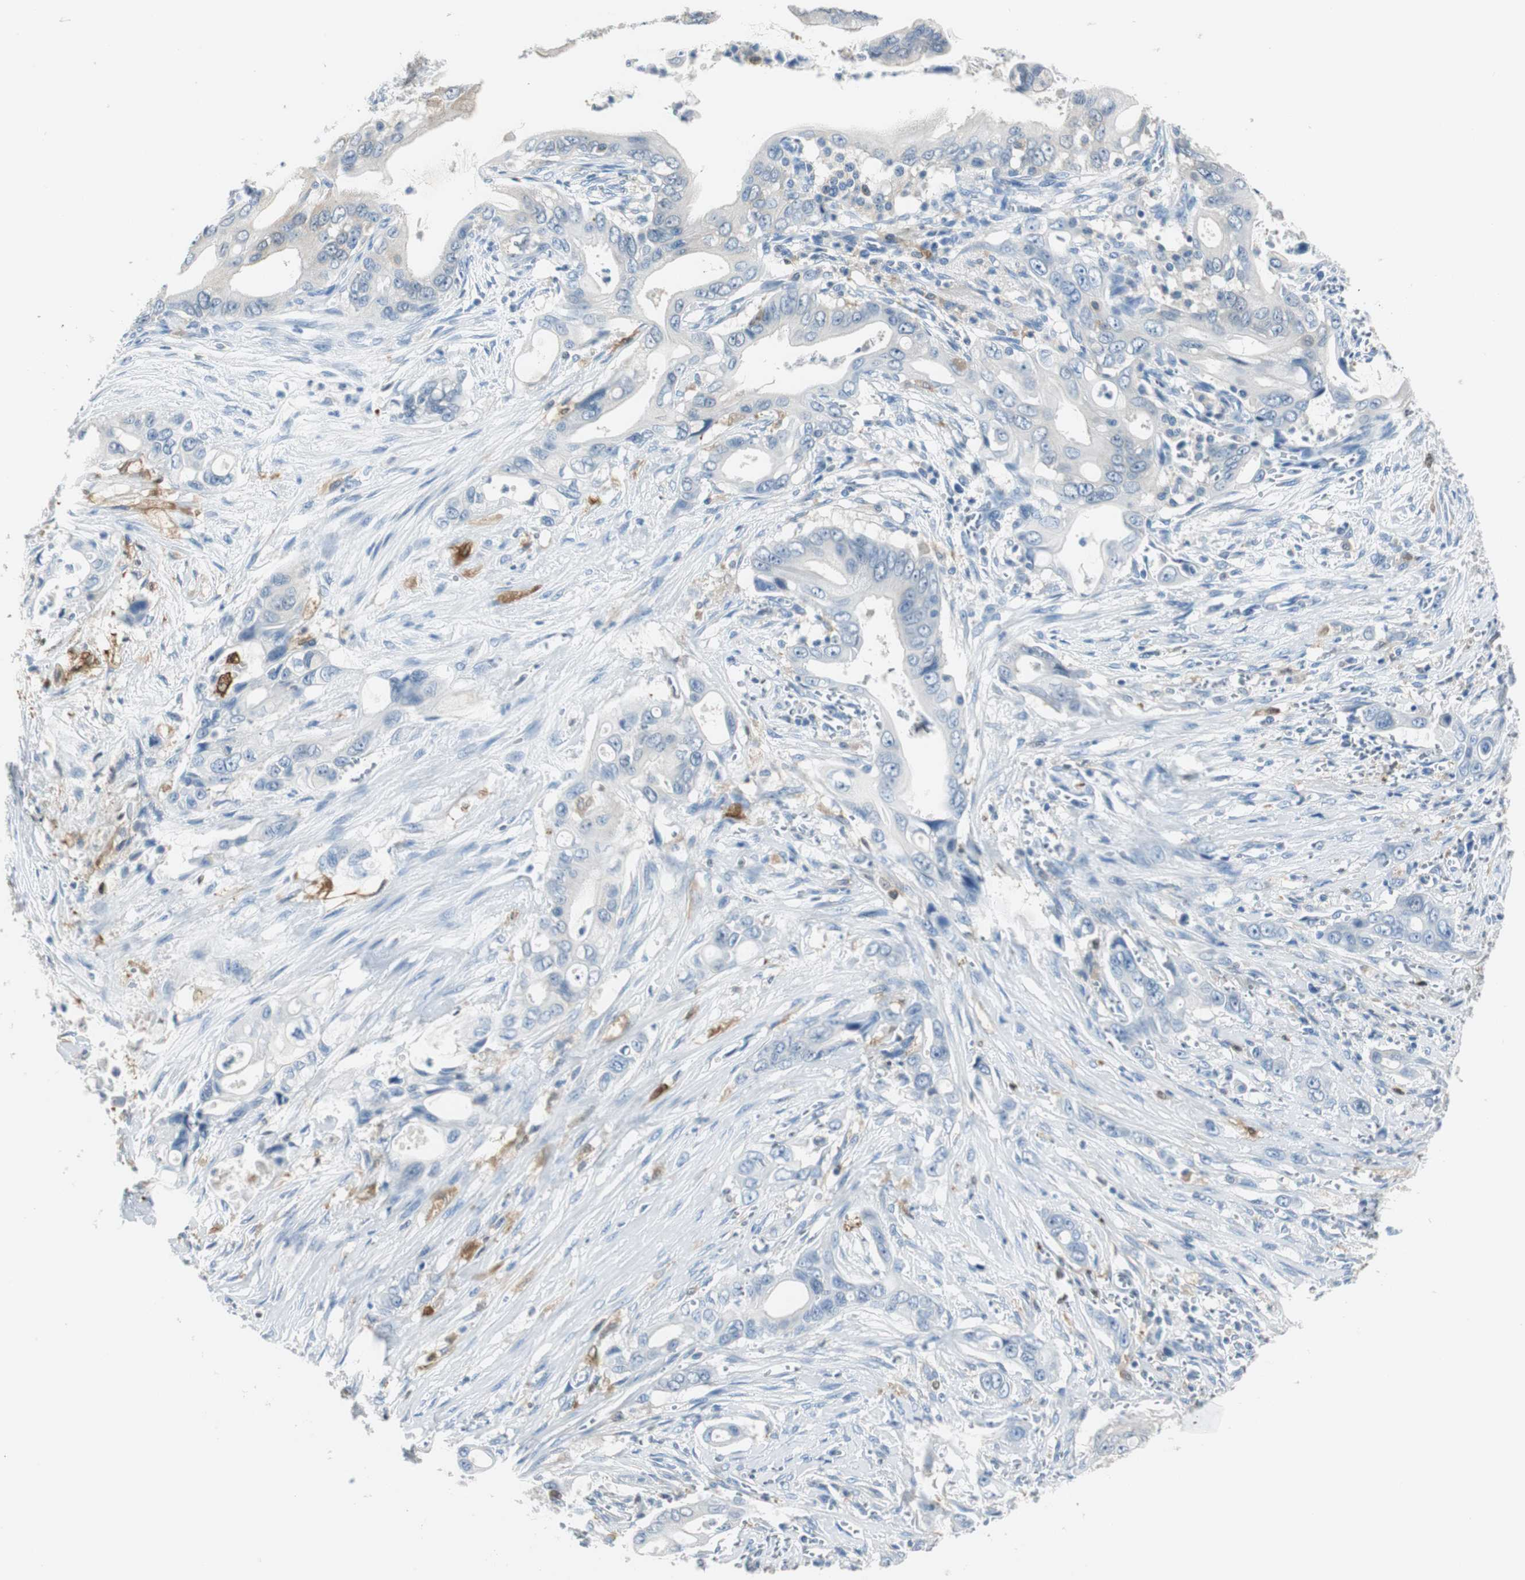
{"staining": {"intensity": "moderate", "quantity": "<25%", "location": "cytoplasmic/membranous"}, "tissue": "pancreatic cancer", "cell_type": "Tumor cells", "image_type": "cancer", "snomed": [{"axis": "morphology", "description": "Adenocarcinoma, NOS"}, {"axis": "topography", "description": "Pancreas"}], "caption": "Pancreatic cancer was stained to show a protein in brown. There is low levels of moderate cytoplasmic/membranous positivity in about <25% of tumor cells. (Stains: DAB (3,3'-diaminobenzidine) in brown, nuclei in blue, Microscopy: brightfield microscopy at high magnification).", "gene": "FBP1", "patient": {"sex": "male", "age": 59}}